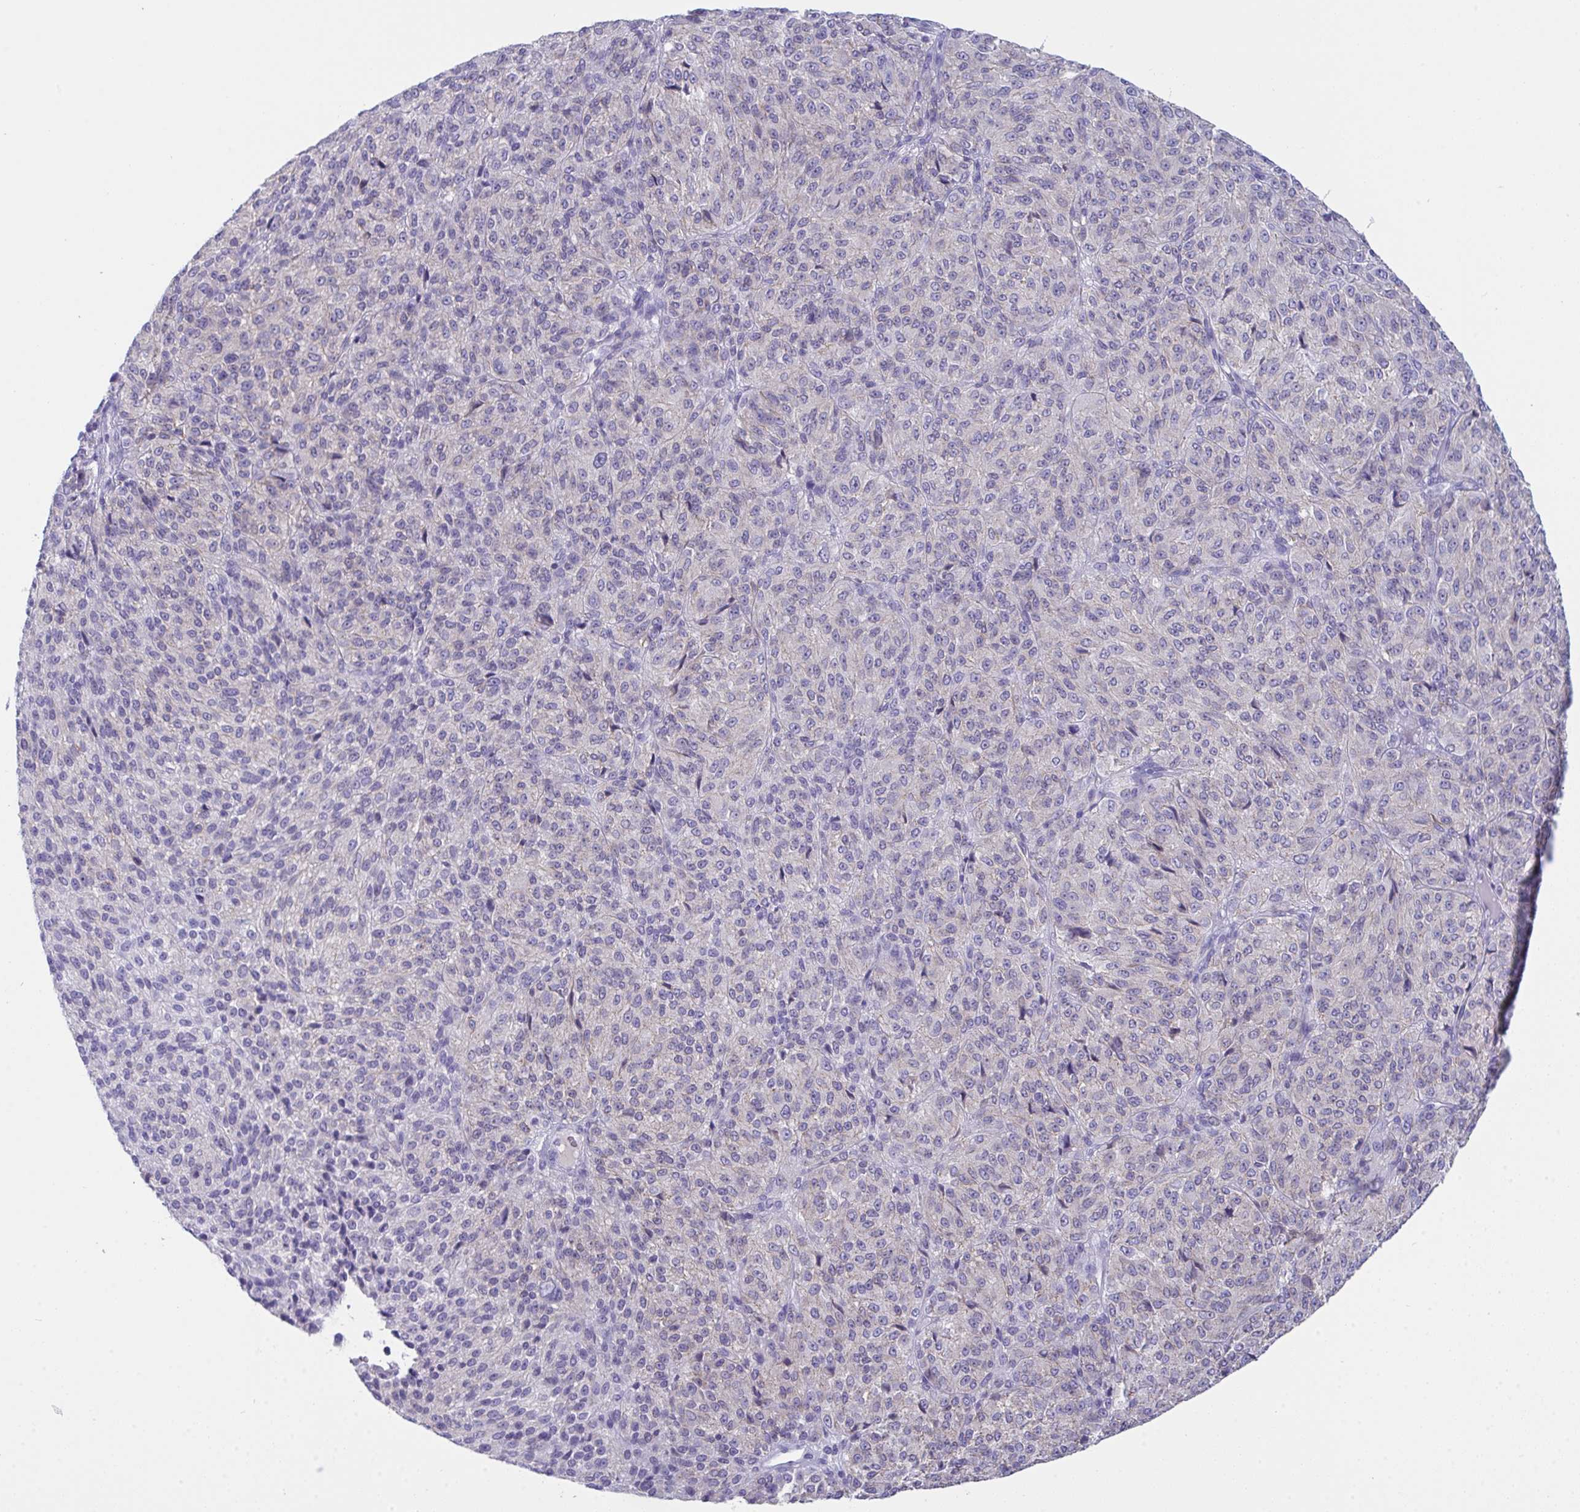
{"staining": {"intensity": "negative", "quantity": "none", "location": "none"}, "tissue": "melanoma", "cell_type": "Tumor cells", "image_type": "cancer", "snomed": [{"axis": "morphology", "description": "Malignant melanoma, Metastatic site"}, {"axis": "topography", "description": "Brain"}], "caption": "Tumor cells show no significant protein expression in melanoma.", "gene": "GLB1L2", "patient": {"sex": "female", "age": 56}}